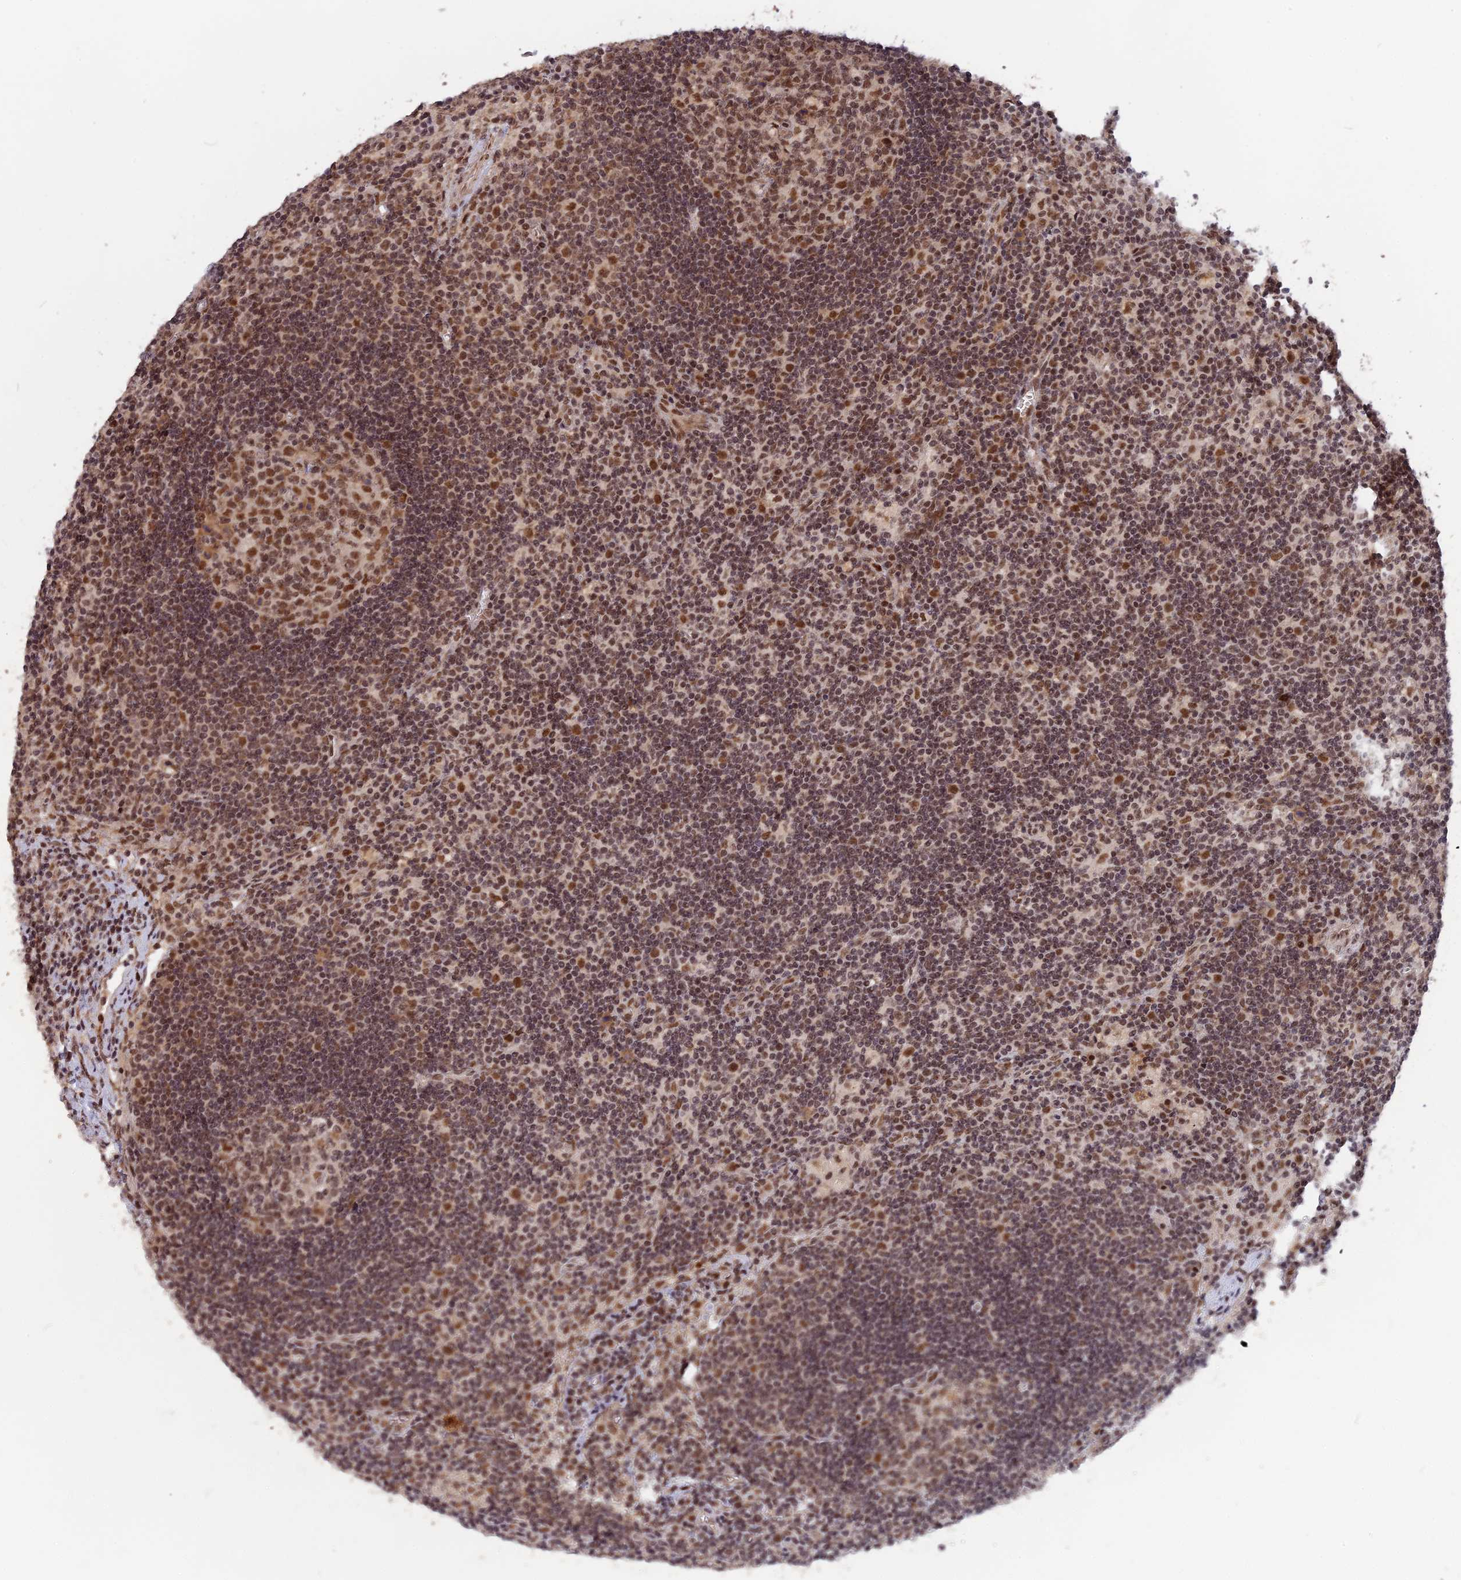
{"staining": {"intensity": "moderate", "quantity": "25%-75%", "location": "nuclear"}, "tissue": "lymph node", "cell_type": "Germinal center cells", "image_type": "normal", "snomed": [{"axis": "morphology", "description": "Normal tissue, NOS"}, {"axis": "topography", "description": "Lymph node"}], "caption": "Germinal center cells show moderate nuclear expression in about 25%-75% of cells in benign lymph node. The protein of interest is shown in brown color, while the nuclei are stained blue.", "gene": "POLR2C", "patient": {"sex": "male", "age": 58}}